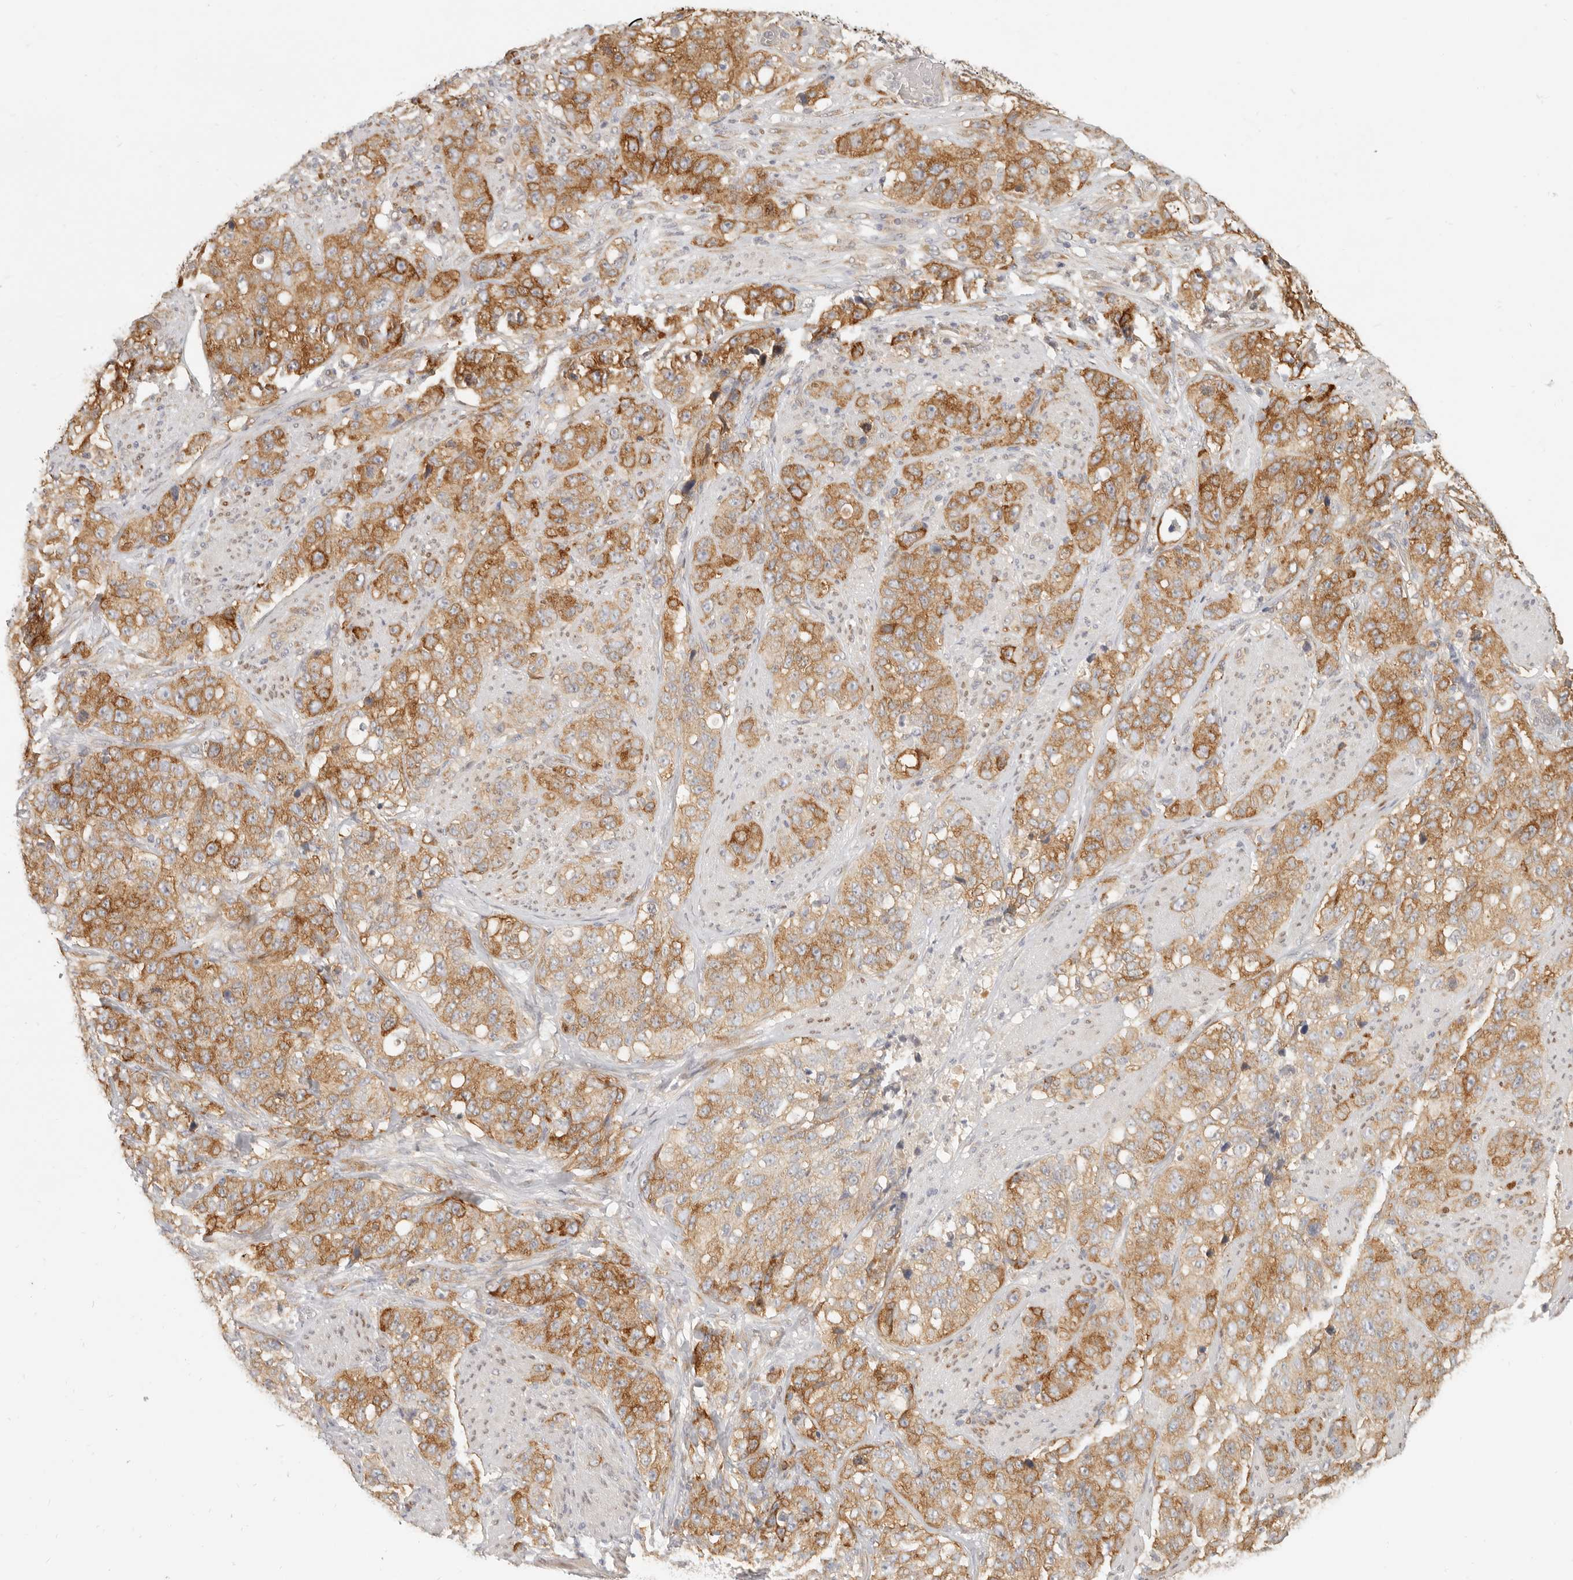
{"staining": {"intensity": "moderate", "quantity": ">75%", "location": "cytoplasmic/membranous"}, "tissue": "stomach cancer", "cell_type": "Tumor cells", "image_type": "cancer", "snomed": [{"axis": "morphology", "description": "Adenocarcinoma, NOS"}, {"axis": "topography", "description": "Stomach"}], "caption": "There is medium levels of moderate cytoplasmic/membranous positivity in tumor cells of stomach cancer (adenocarcinoma), as demonstrated by immunohistochemical staining (brown color).", "gene": "PABPC4", "patient": {"sex": "male", "age": 48}}